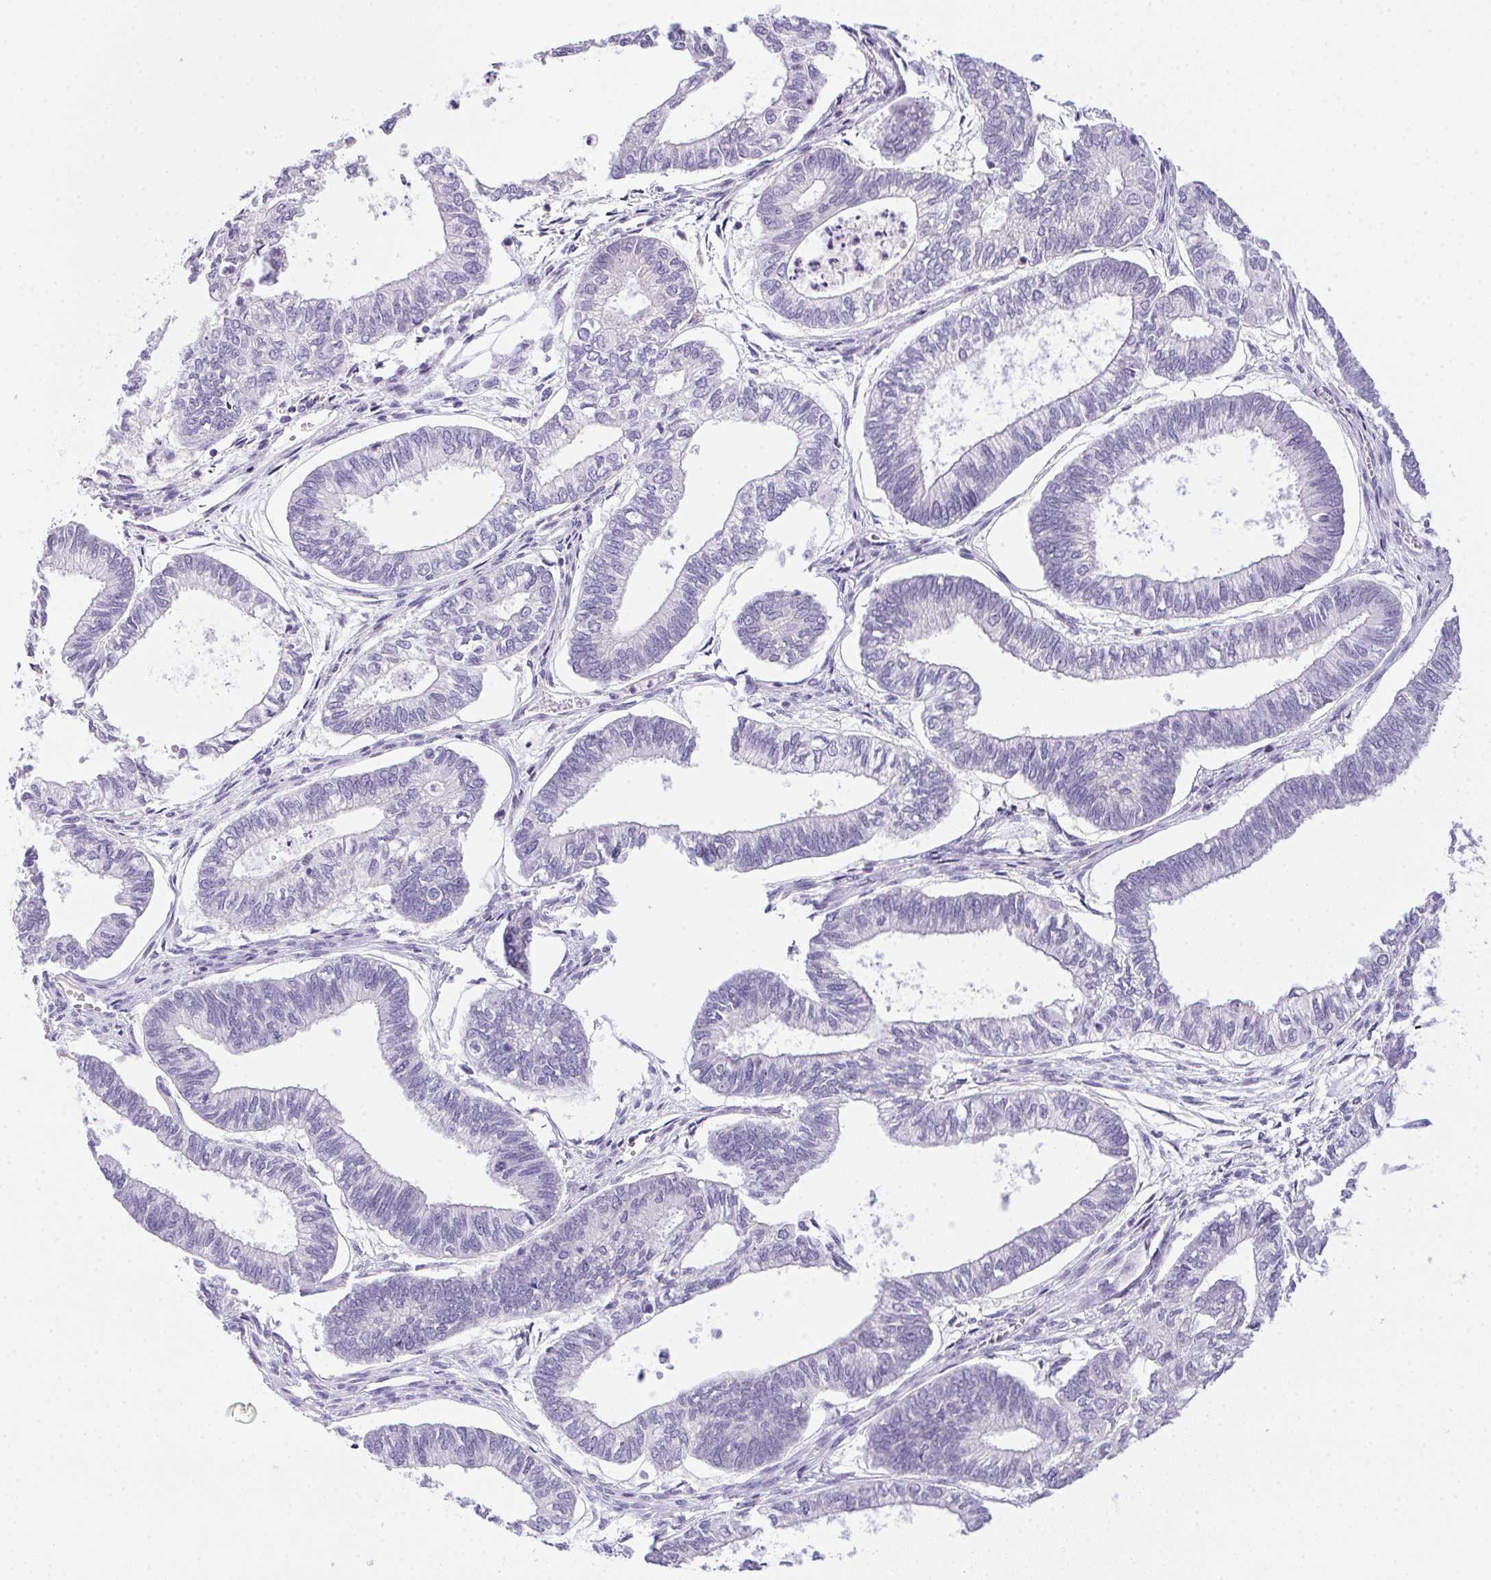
{"staining": {"intensity": "negative", "quantity": "none", "location": "none"}, "tissue": "ovarian cancer", "cell_type": "Tumor cells", "image_type": "cancer", "snomed": [{"axis": "morphology", "description": "Carcinoma, endometroid"}, {"axis": "topography", "description": "Ovary"}], "caption": "Ovarian cancer was stained to show a protein in brown. There is no significant staining in tumor cells.", "gene": "PRKAA1", "patient": {"sex": "female", "age": 64}}